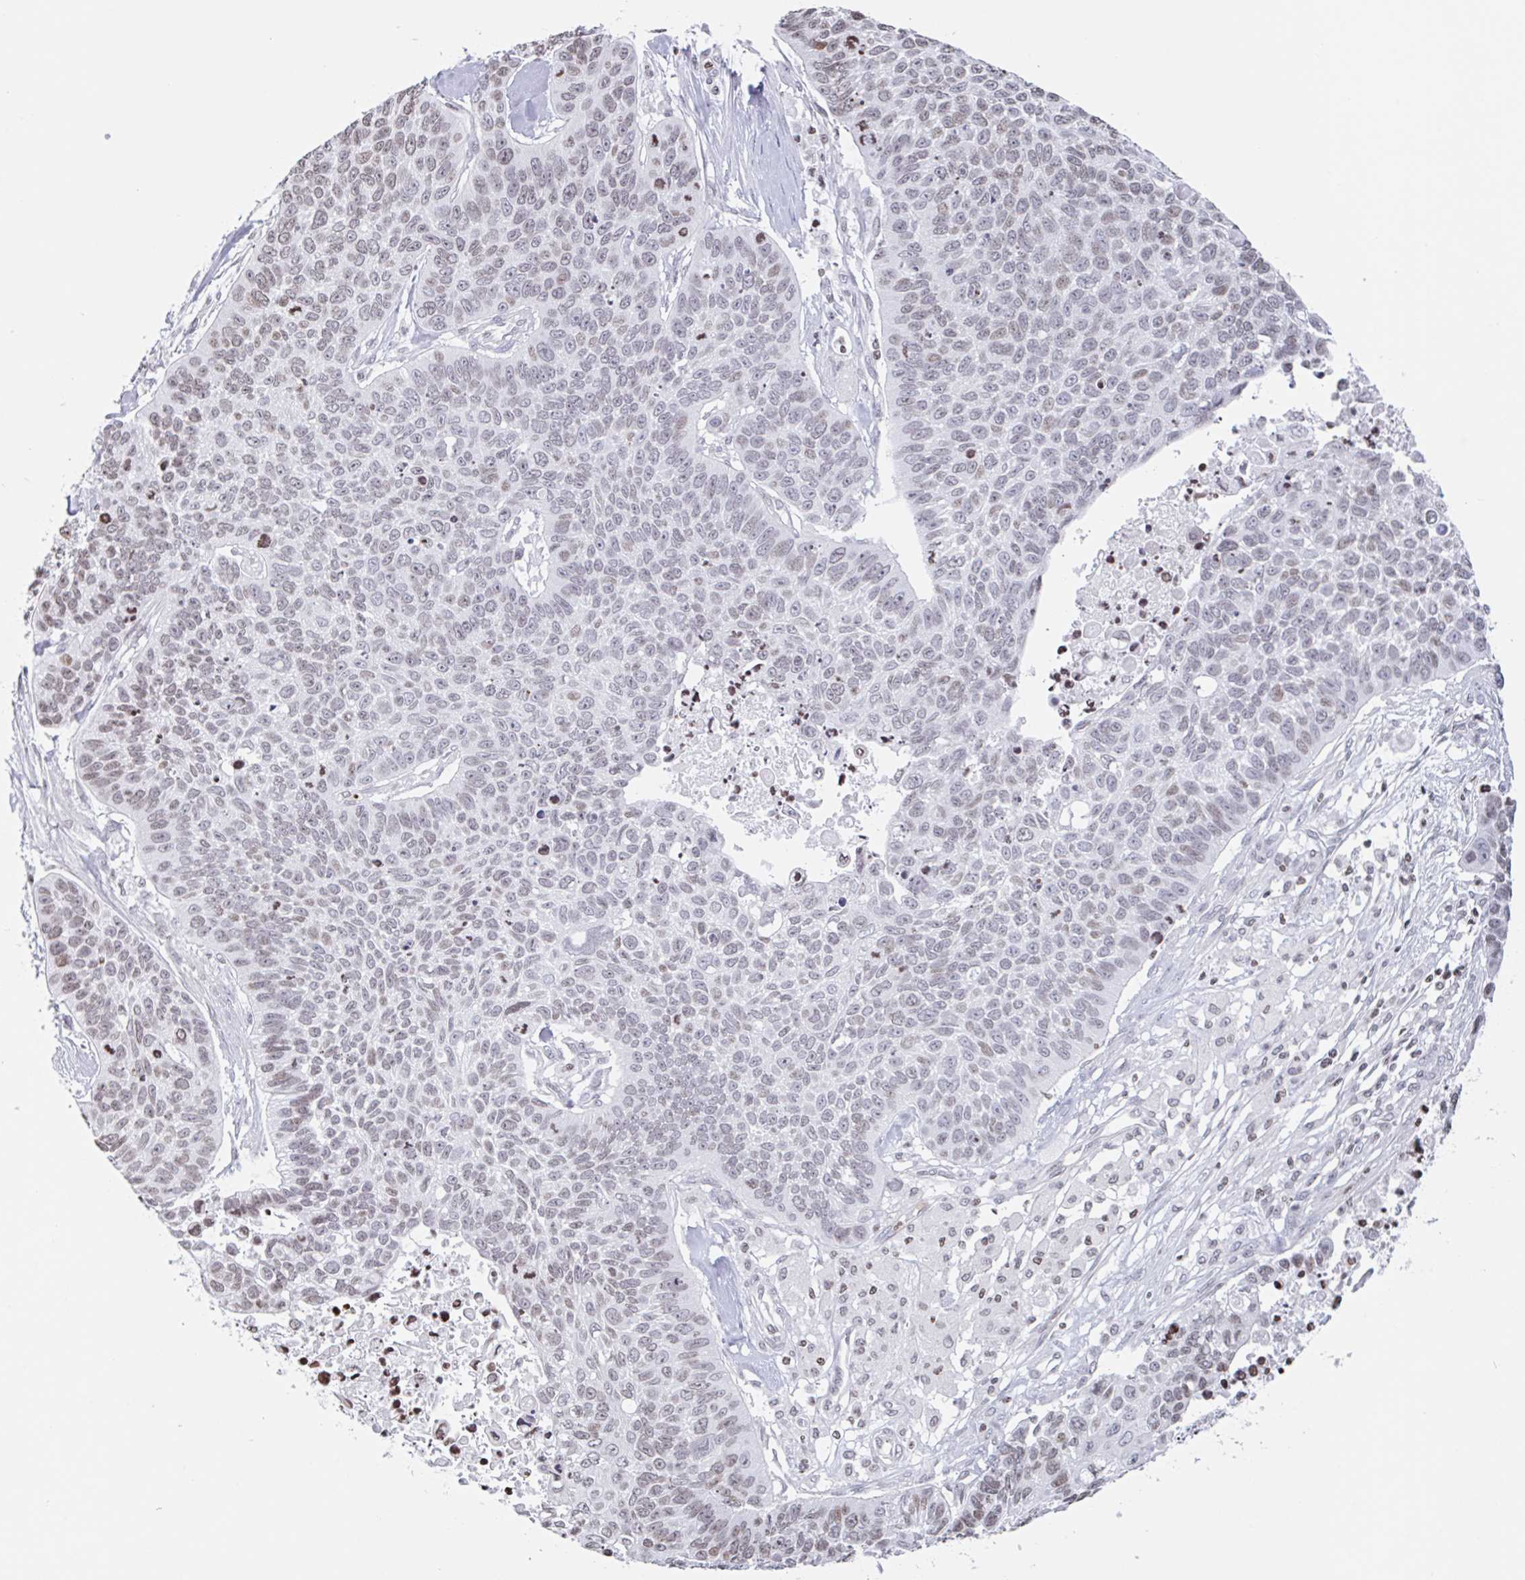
{"staining": {"intensity": "weak", "quantity": ">75%", "location": "nuclear"}, "tissue": "lung cancer", "cell_type": "Tumor cells", "image_type": "cancer", "snomed": [{"axis": "morphology", "description": "Squamous cell carcinoma, NOS"}, {"axis": "topography", "description": "Lung"}], "caption": "Brown immunohistochemical staining in lung squamous cell carcinoma exhibits weak nuclear expression in approximately >75% of tumor cells.", "gene": "NOL6", "patient": {"sex": "male", "age": 62}}